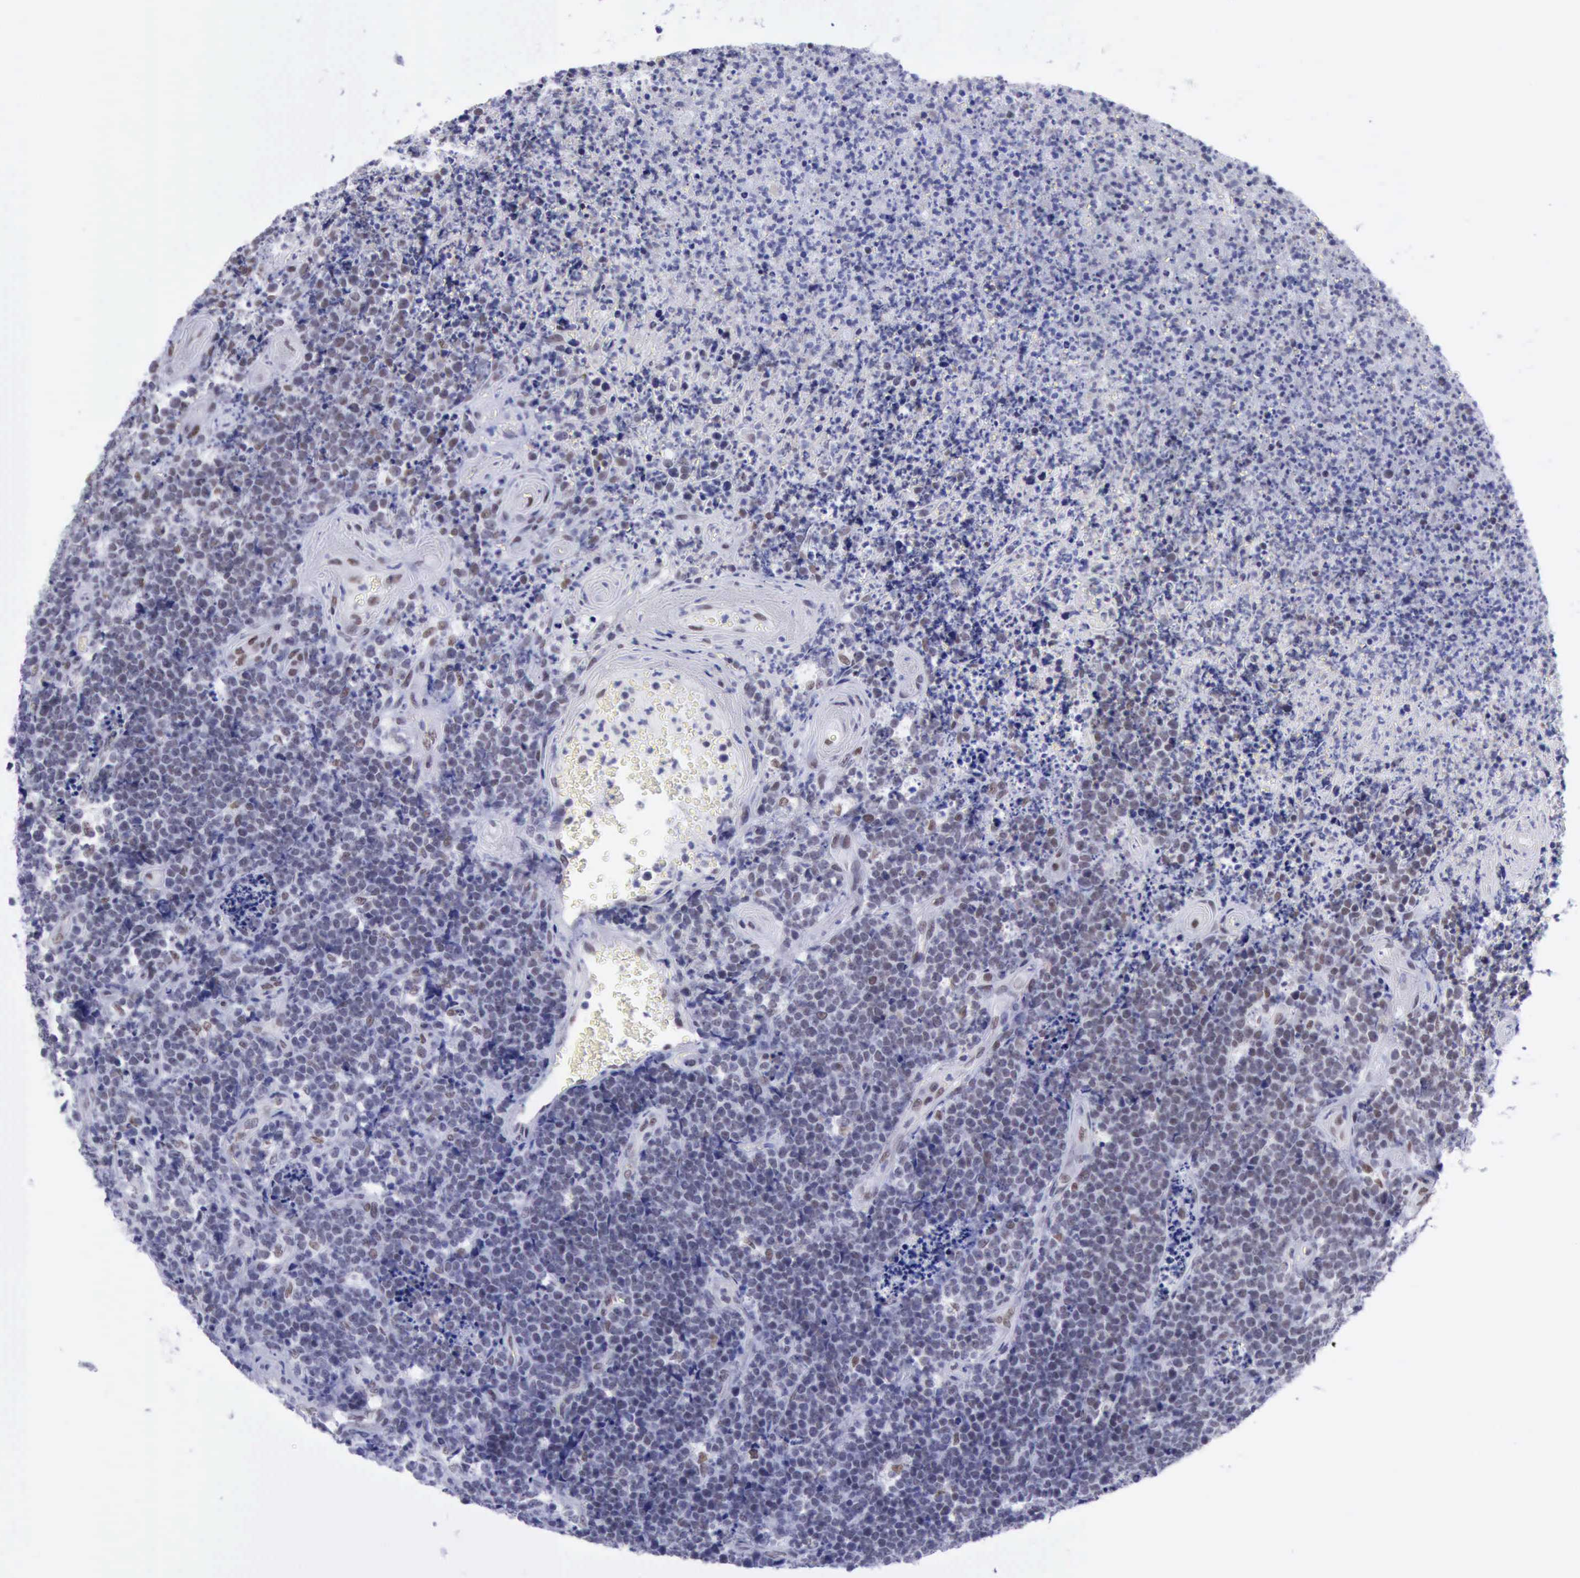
{"staining": {"intensity": "negative", "quantity": "none", "location": "none"}, "tissue": "lymphoma", "cell_type": "Tumor cells", "image_type": "cancer", "snomed": [{"axis": "morphology", "description": "Malignant lymphoma, non-Hodgkin's type, High grade"}, {"axis": "topography", "description": "Small intestine"}, {"axis": "topography", "description": "Colon"}], "caption": "Immunohistochemical staining of malignant lymphoma, non-Hodgkin's type (high-grade) reveals no significant expression in tumor cells.", "gene": "ERCC4", "patient": {"sex": "male", "age": 8}}